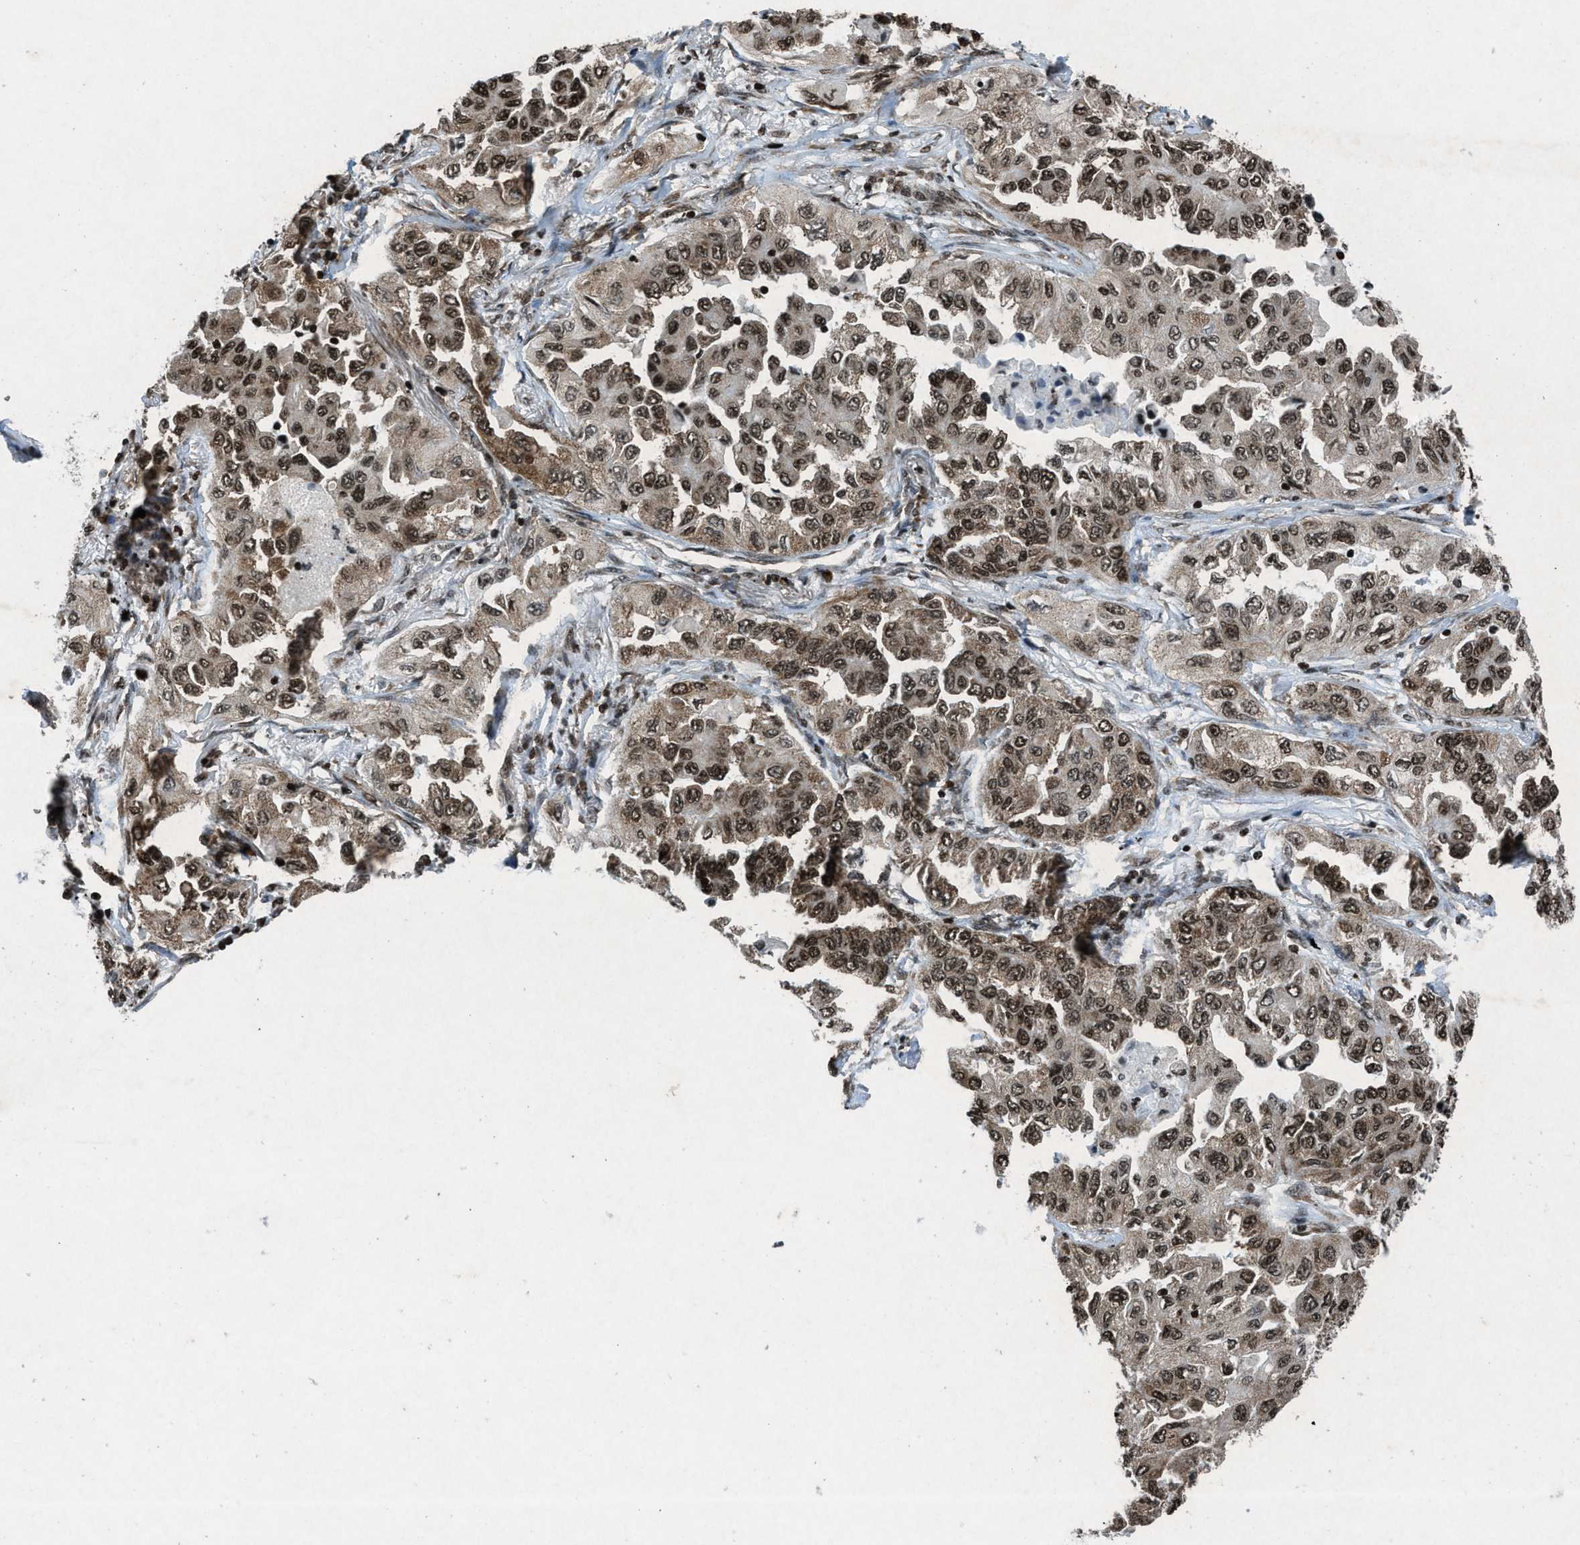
{"staining": {"intensity": "strong", "quantity": ">75%", "location": "nuclear"}, "tissue": "lung cancer", "cell_type": "Tumor cells", "image_type": "cancer", "snomed": [{"axis": "morphology", "description": "Adenocarcinoma, NOS"}, {"axis": "topography", "description": "Lung"}], "caption": "Human lung adenocarcinoma stained with a brown dye displays strong nuclear positive staining in approximately >75% of tumor cells.", "gene": "NXF1", "patient": {"sex": "female", "age": 65}}